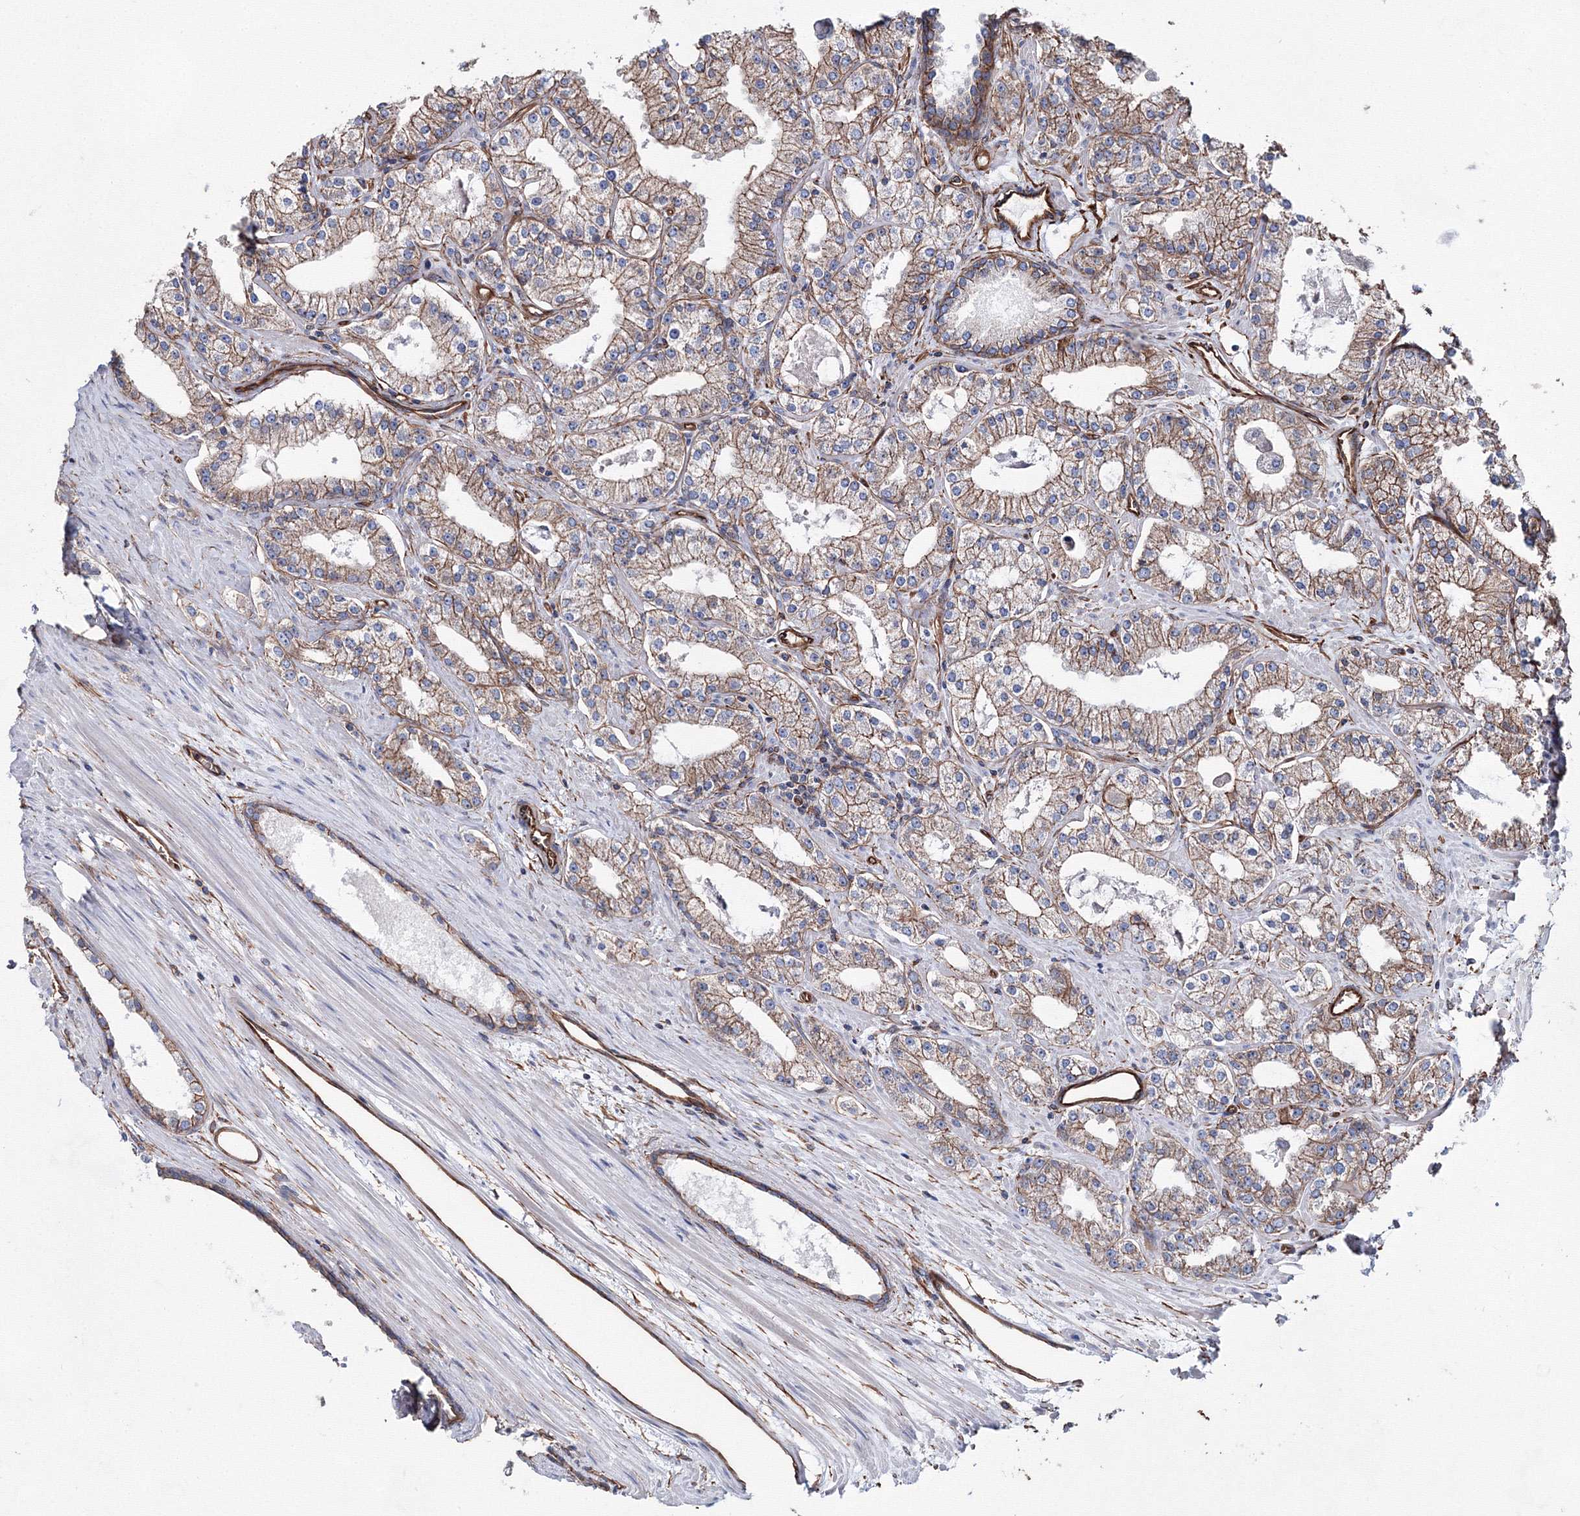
{"staining": {"intensity": "weak", "quantity": ">75%", "location": "cytoplasmic/membranous"}, "tissue": "prostate cancer", "cell_type": "Tumor cells", "image_type": "cancer", "snomed": [{"axis": "morphology", "description": "Adenocarcinoma, Low grade"}, {"axis": "topography", "description": "Prostate"}], "caption": "This histopathology image displays prostate cancer stained with immunohistochemistry (IHC) to label a protein in brown. The cytoplasmic/membranous of tumor cells show weak positivity for the protein. Nuclei are counter-stained blue.", "gene": "ANKRD37", "patient": {"sex": "male", "age": 69}}